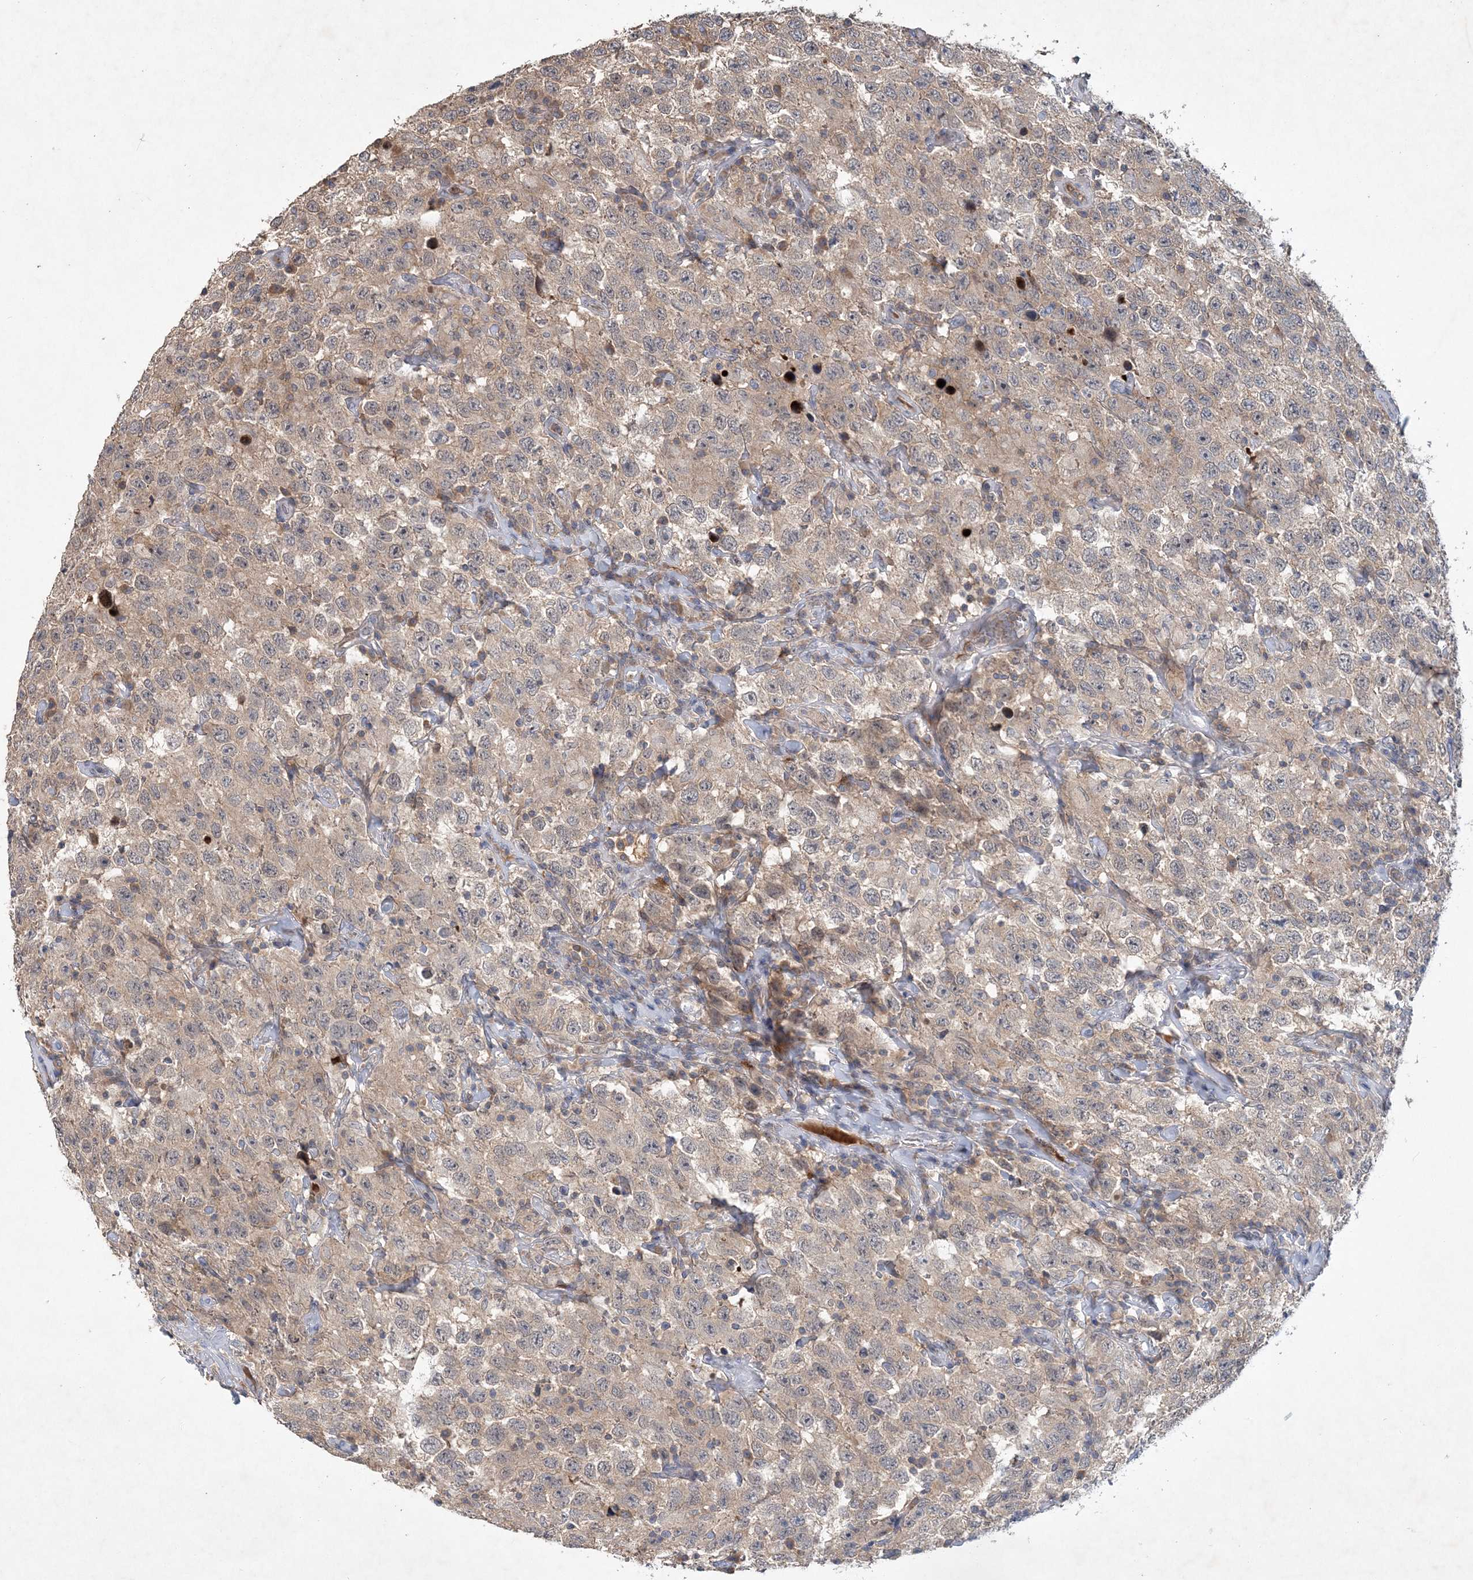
{"staining": {"intensity": "weak", "quantity": ">75%", "location": "cytoplasmic/membranous"}, "tissue": "testis cancer", "cell_type": "Tumor cells", "image_type": "cancer", "snomed": [{"axis": "morphology", "description": "Seminoma, NOS"}, {"axis": "topography", "description": "Testis"}], "caption": "This histopathology image displays testis cancer (seminoma) stained with IHC to label a protein in brown. The cytoplasmic/membranous of tumor cells show weak positivity for the protein. Nuclei are counter-stained blue.", "gene": "RNF25", "patient": {"sex": "male", "age": 41}}